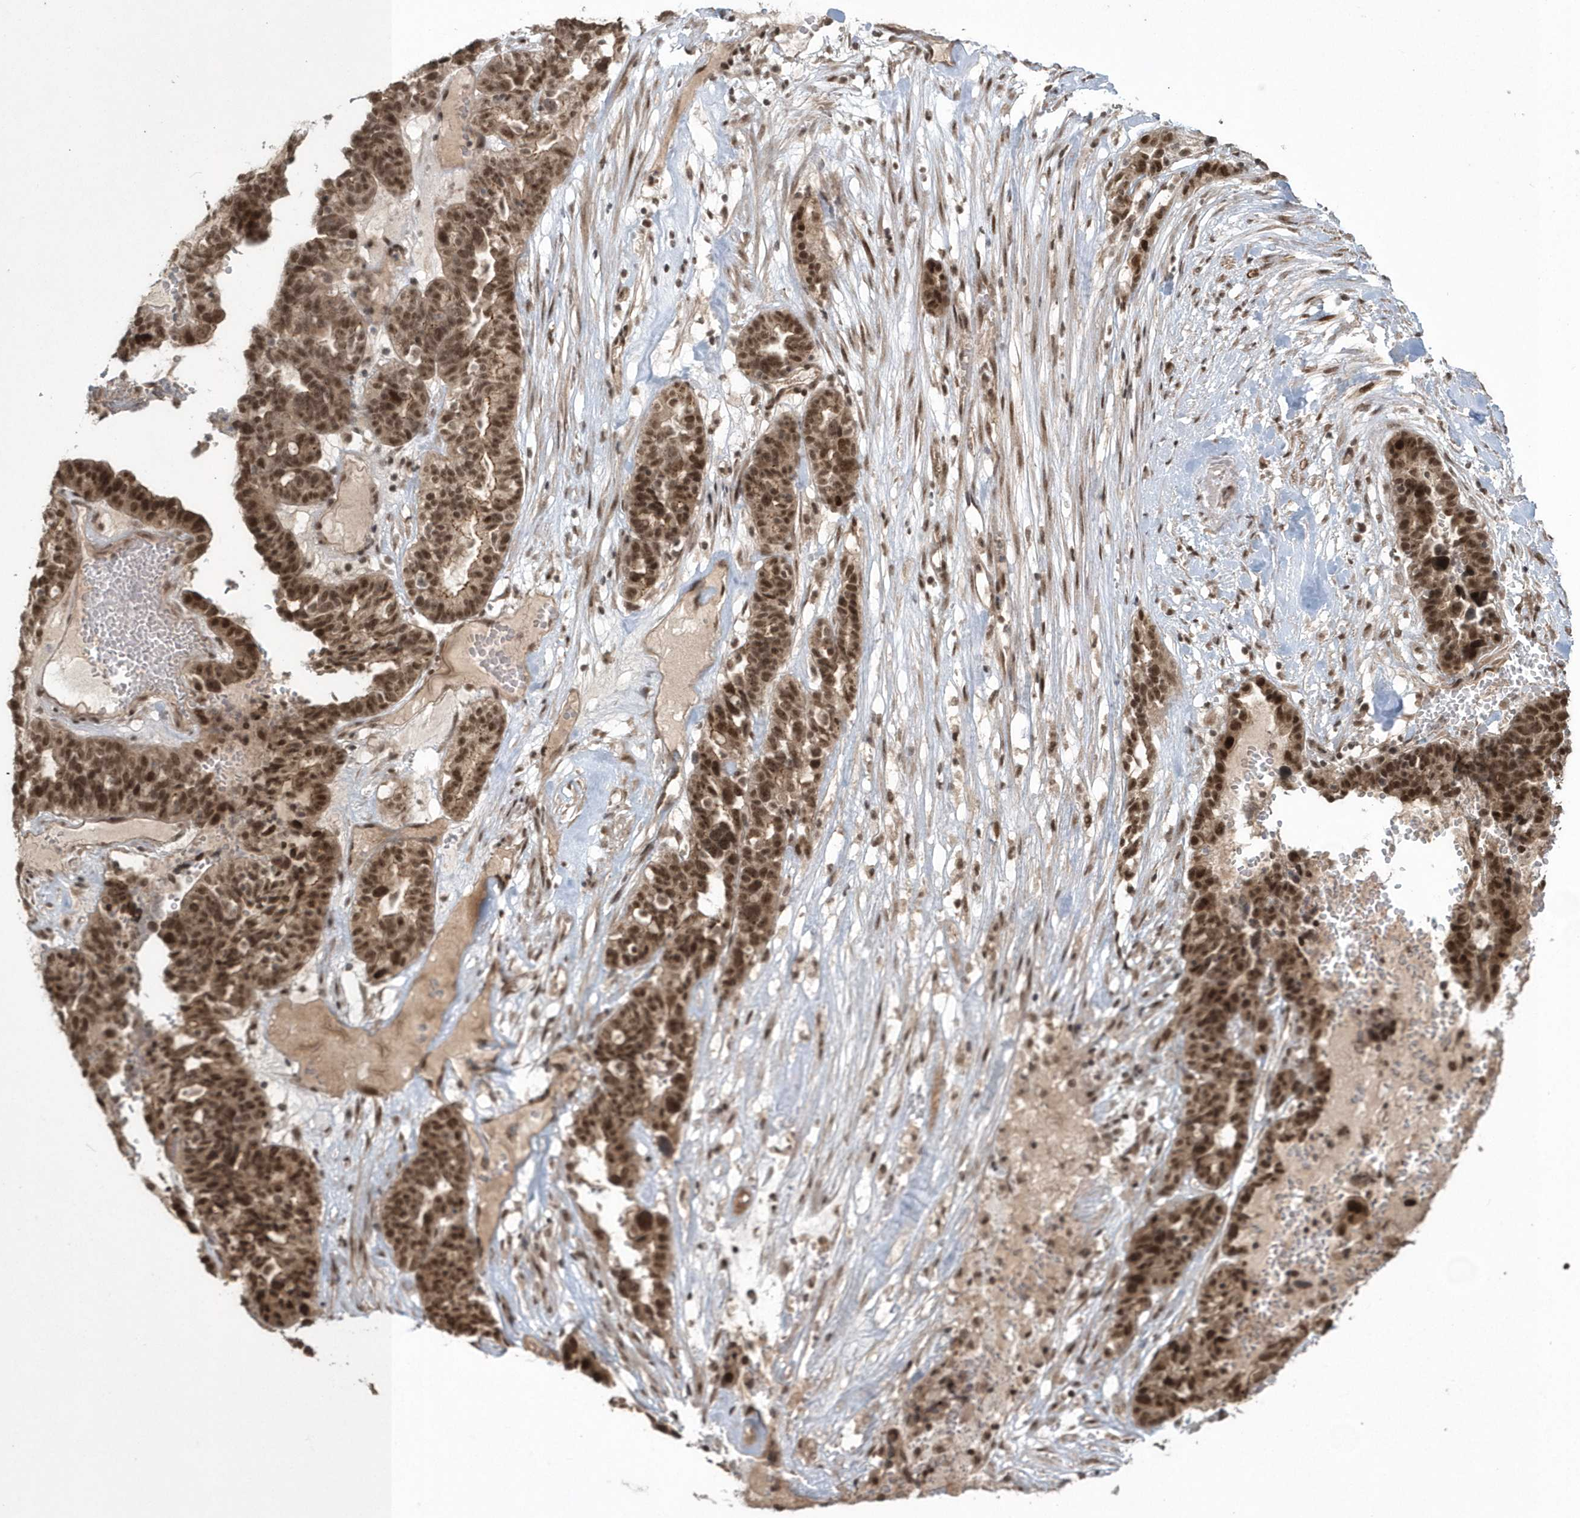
{"staining": {"intensity": "moderate", "quantity": ">75%", "location": "cytoplasmic/membranous,nuclear"}, "tissue": "ovarian cancer", "cell_type": "Tumor cells", "image_type": "cancer", "snomed": [{"axis": "morphology", "description": "Cystadenocarcinoma, serous, NOS"}, {"axis": "topography", "description": "Ovary"}], "caption": "Ovarian cancer (serous cystadenocarcinoma) stained with IHC shows moderate cytoplasmic/membranous and nuclear expression in about >75% of tumor cells.", "gene": "EPB41L4A", "patient": {"sex": "female", "age": 59}}